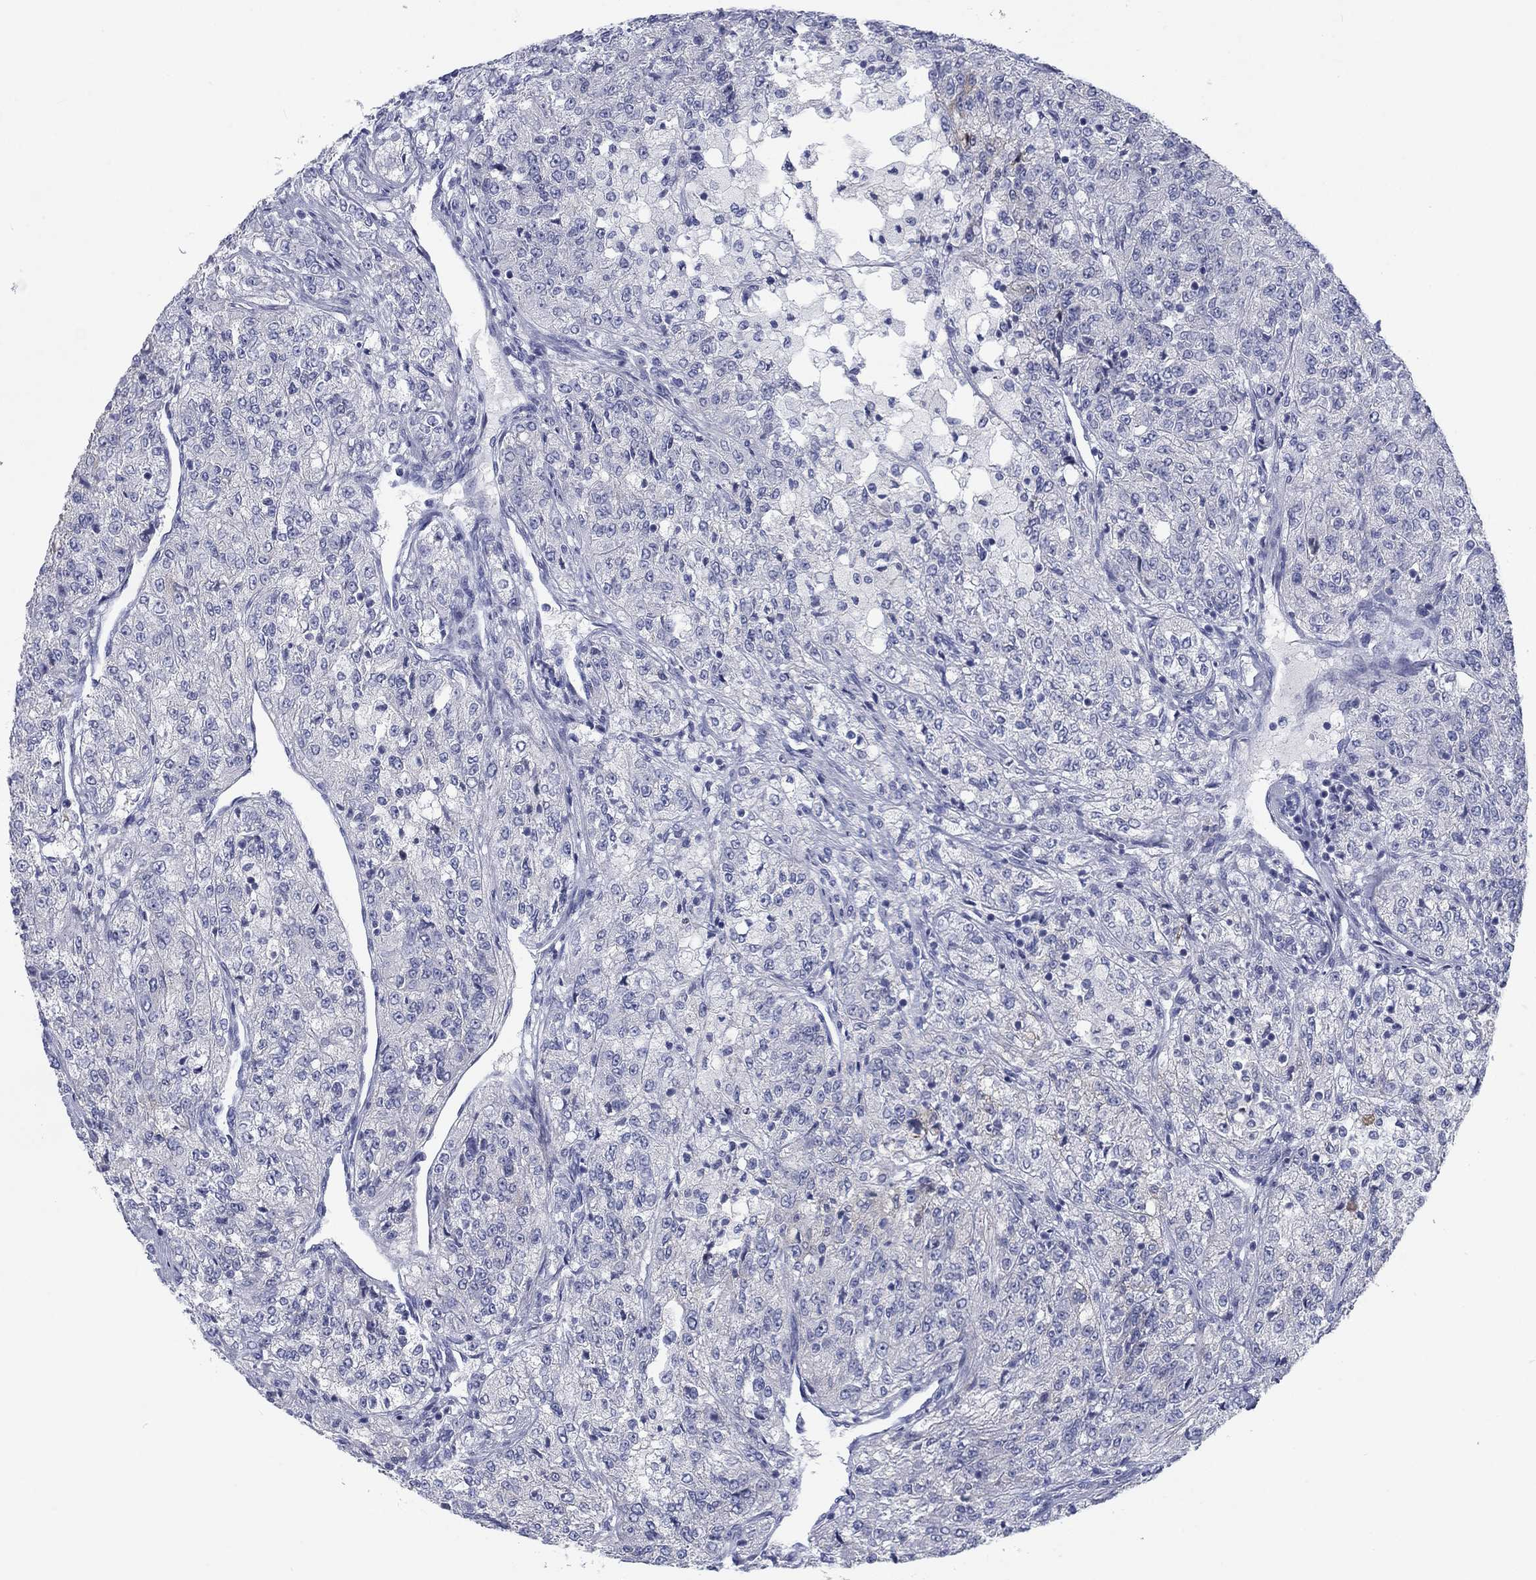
{"staining": {"intensity": "negative", "quantity": "none", "location": "none"}, "tissue": "renal cancer", "cell_type": "Tumor cells", "image_type": "cancer", "snomed": [{"axis": "morphology", "description": "Adenocarcinoma, NOS"}, {"axis": "topography", "description": "Kidney"}], "caption": "A histopathology image of human renal adenocarcinoma is negative for staining in tumor cells.", "gene": "CALB1", "patient": {"sex": "female", "age": 63}}